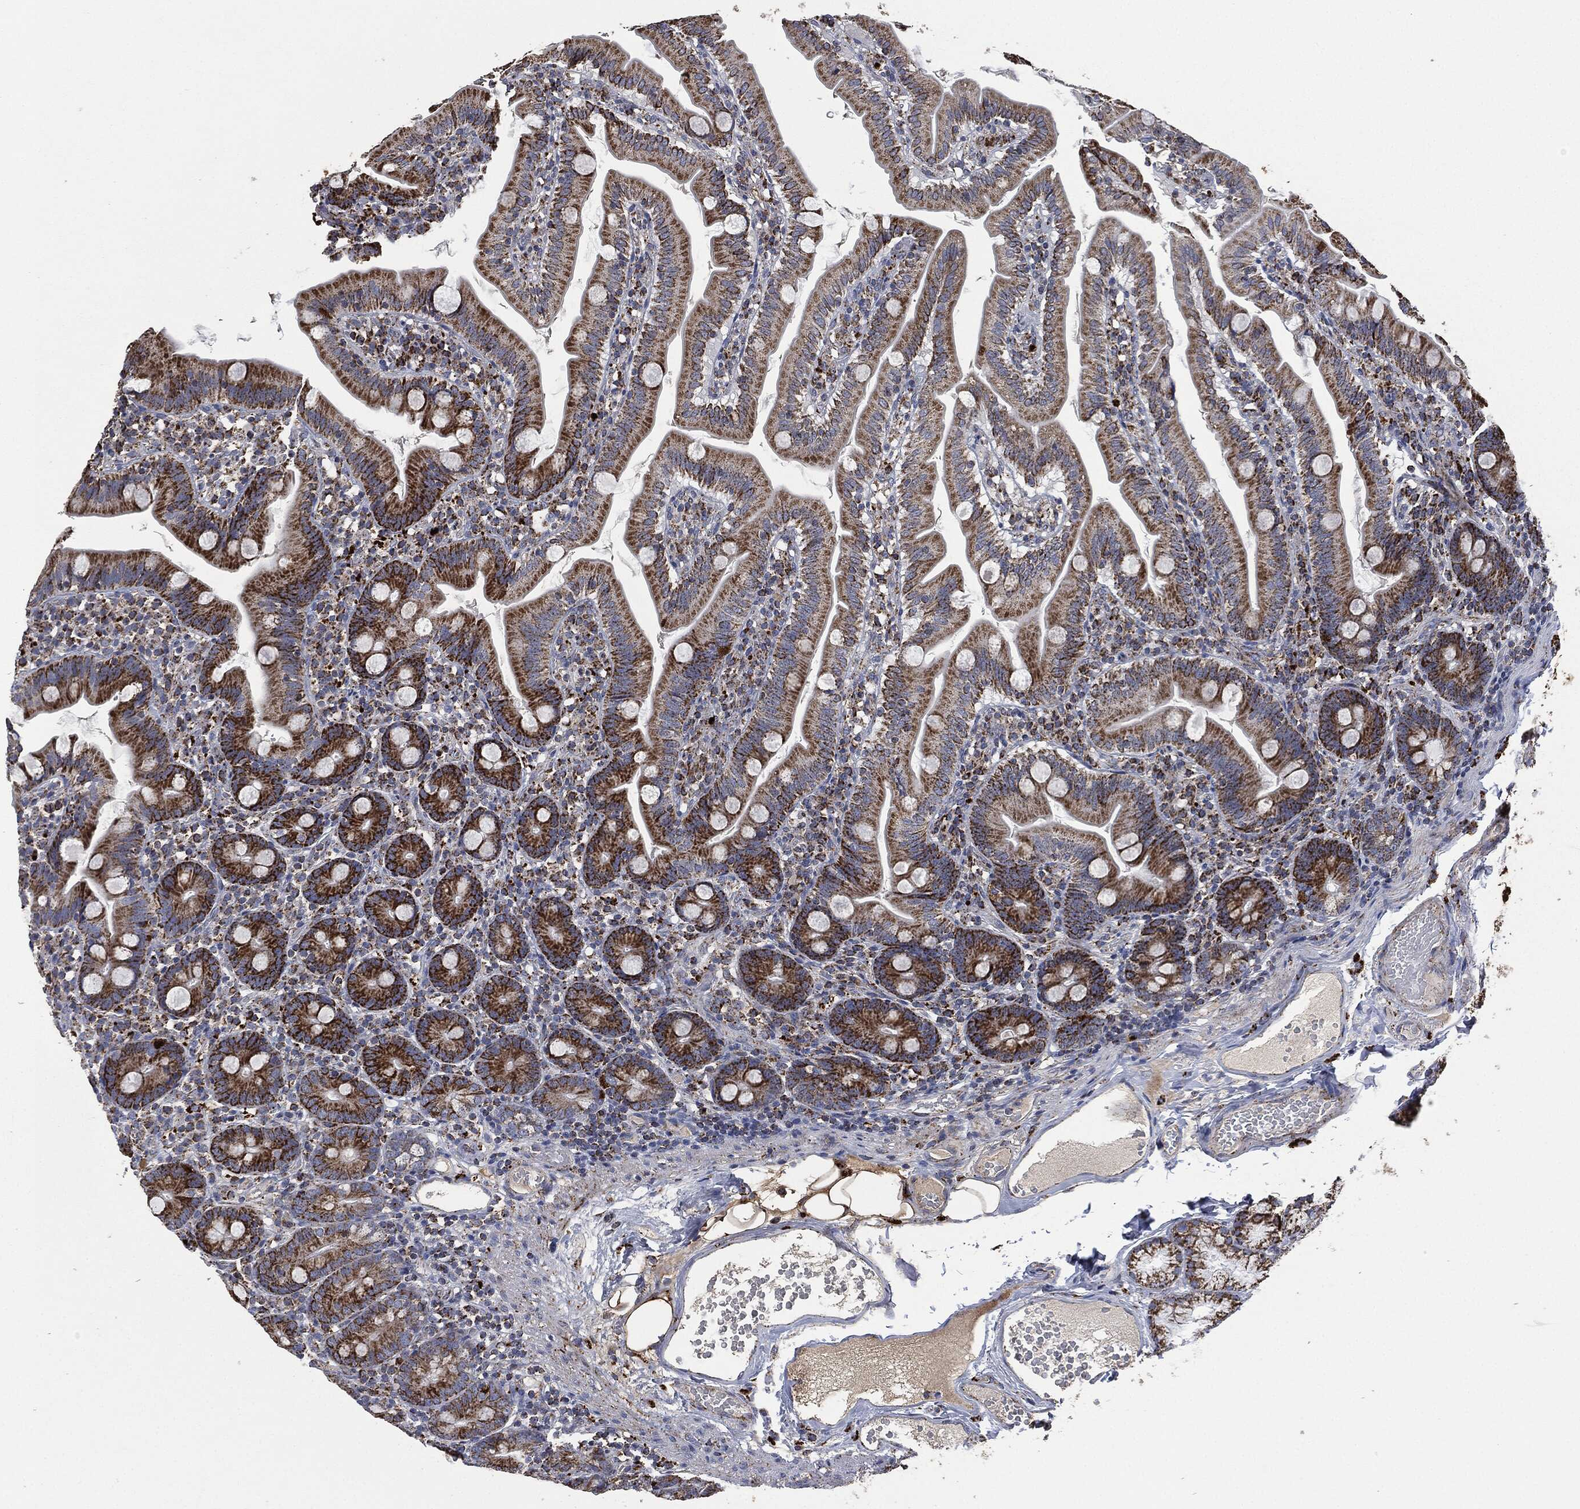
{"staining": {"intensity": "strong", "quantity": ">75%", "location": "cytoplasmic/membranous"}, "tissue": "duodenum", "cell_type": "Glandular cells", "image_type": "normal", "snomed": [{"axis": "morphology", "description": "Normal tissue, NOS"}, {"axis": "topography", "description": "Duodenum"}], "caption": "IHC of unremarkable human duodenum exhibits high levels of strong cytoplasmic/membranous staining in about >75% of glandular cells. (DAB IHC with brightfield microscopy, high magnification).", "gene": "RYK", "patient": {"sex": "female", "age": 67}}